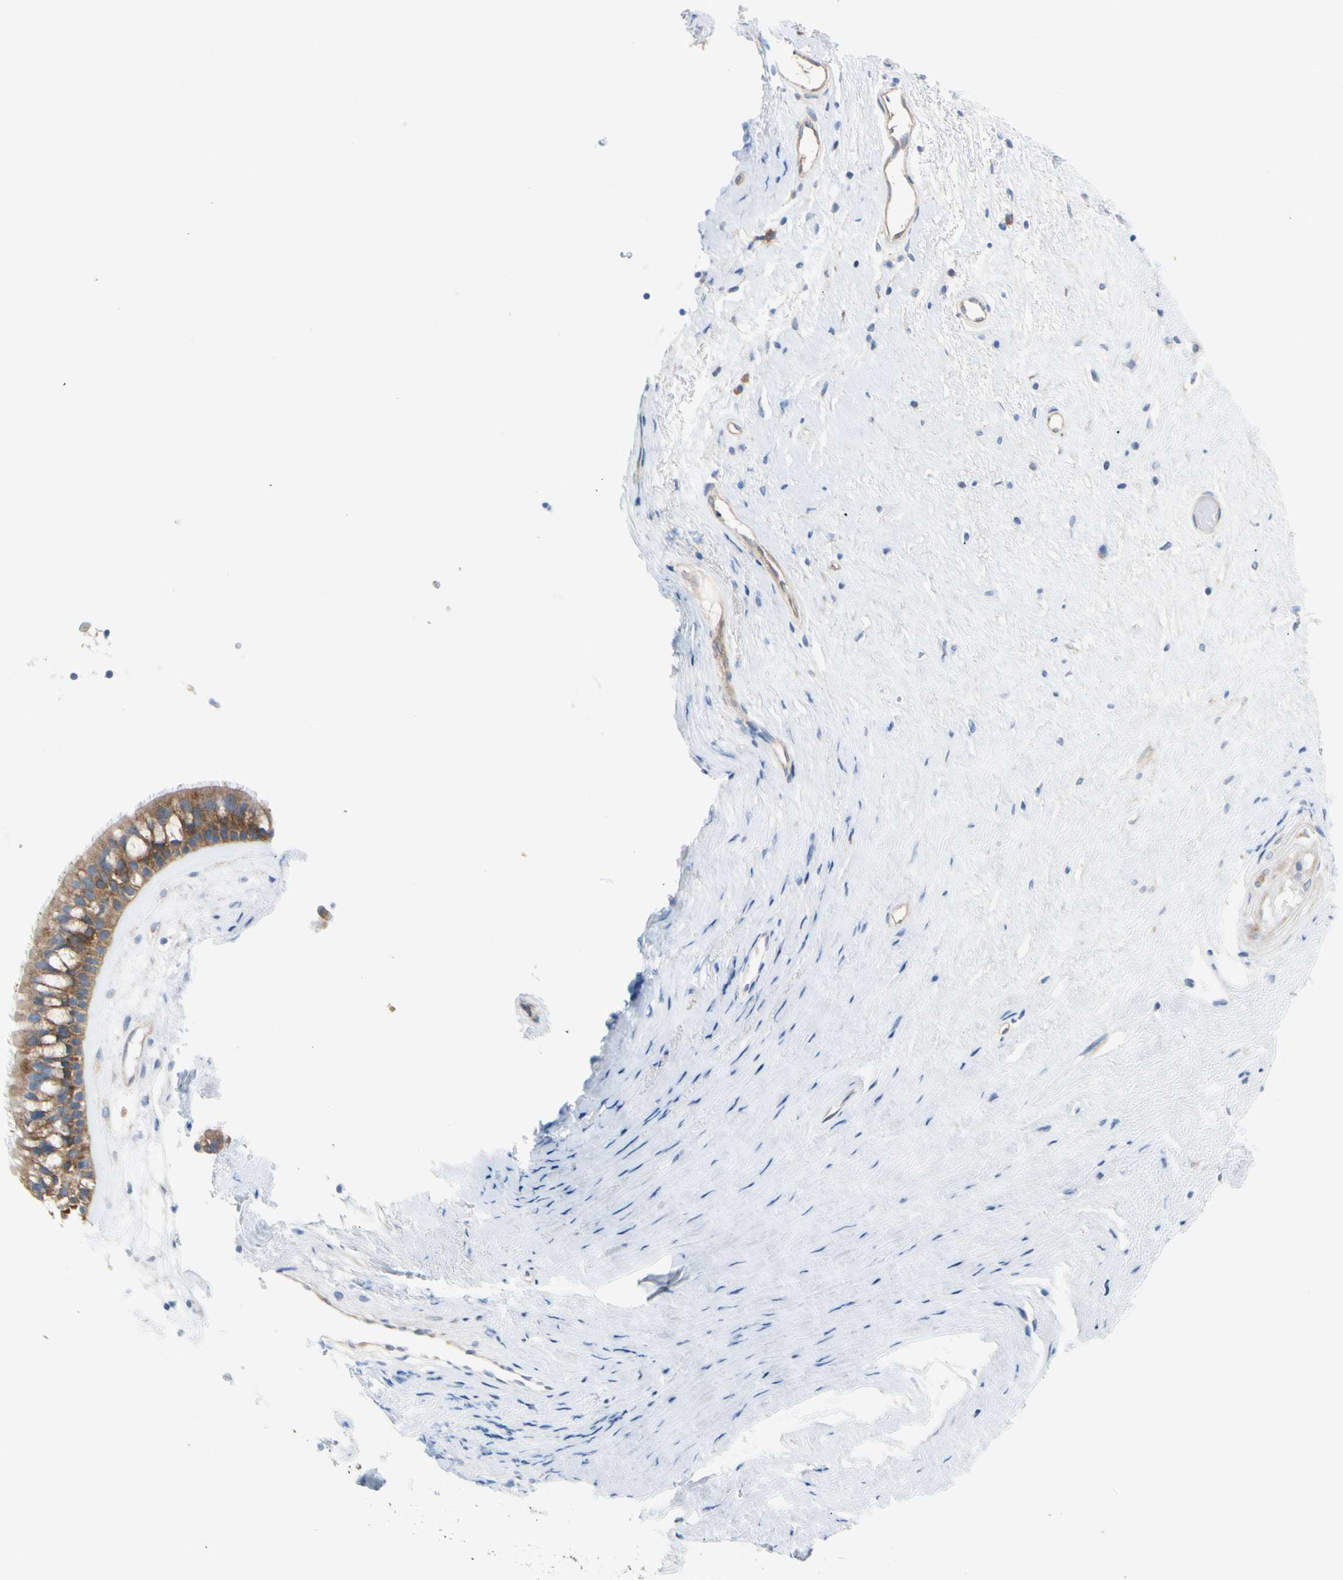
{"staining": {"intensity": "strong", "quantity": ">75%", "location": "cytoplasmic/membranous"}, "tissue": "nasopharynx", "cell_type": "Respiratory epithelial cells", "image_type": "normal", "snomed": [{"axis": "morphology", "description": "Normal tissue, NOS"}, {"axis": "morphology", "description": "Inflammation, NOS"}, {"axis": "topography", "description": "Nasopharynx"}], "caption": "Unremarkable nasopharynx demonstrates strong cytoplasmic/membranous expression in approximately >75% of respiratory epithelial cells, visualized by immunohistochemistry.", "gene": "GPHN", "patient": {"sex": "male", "age": 48}}